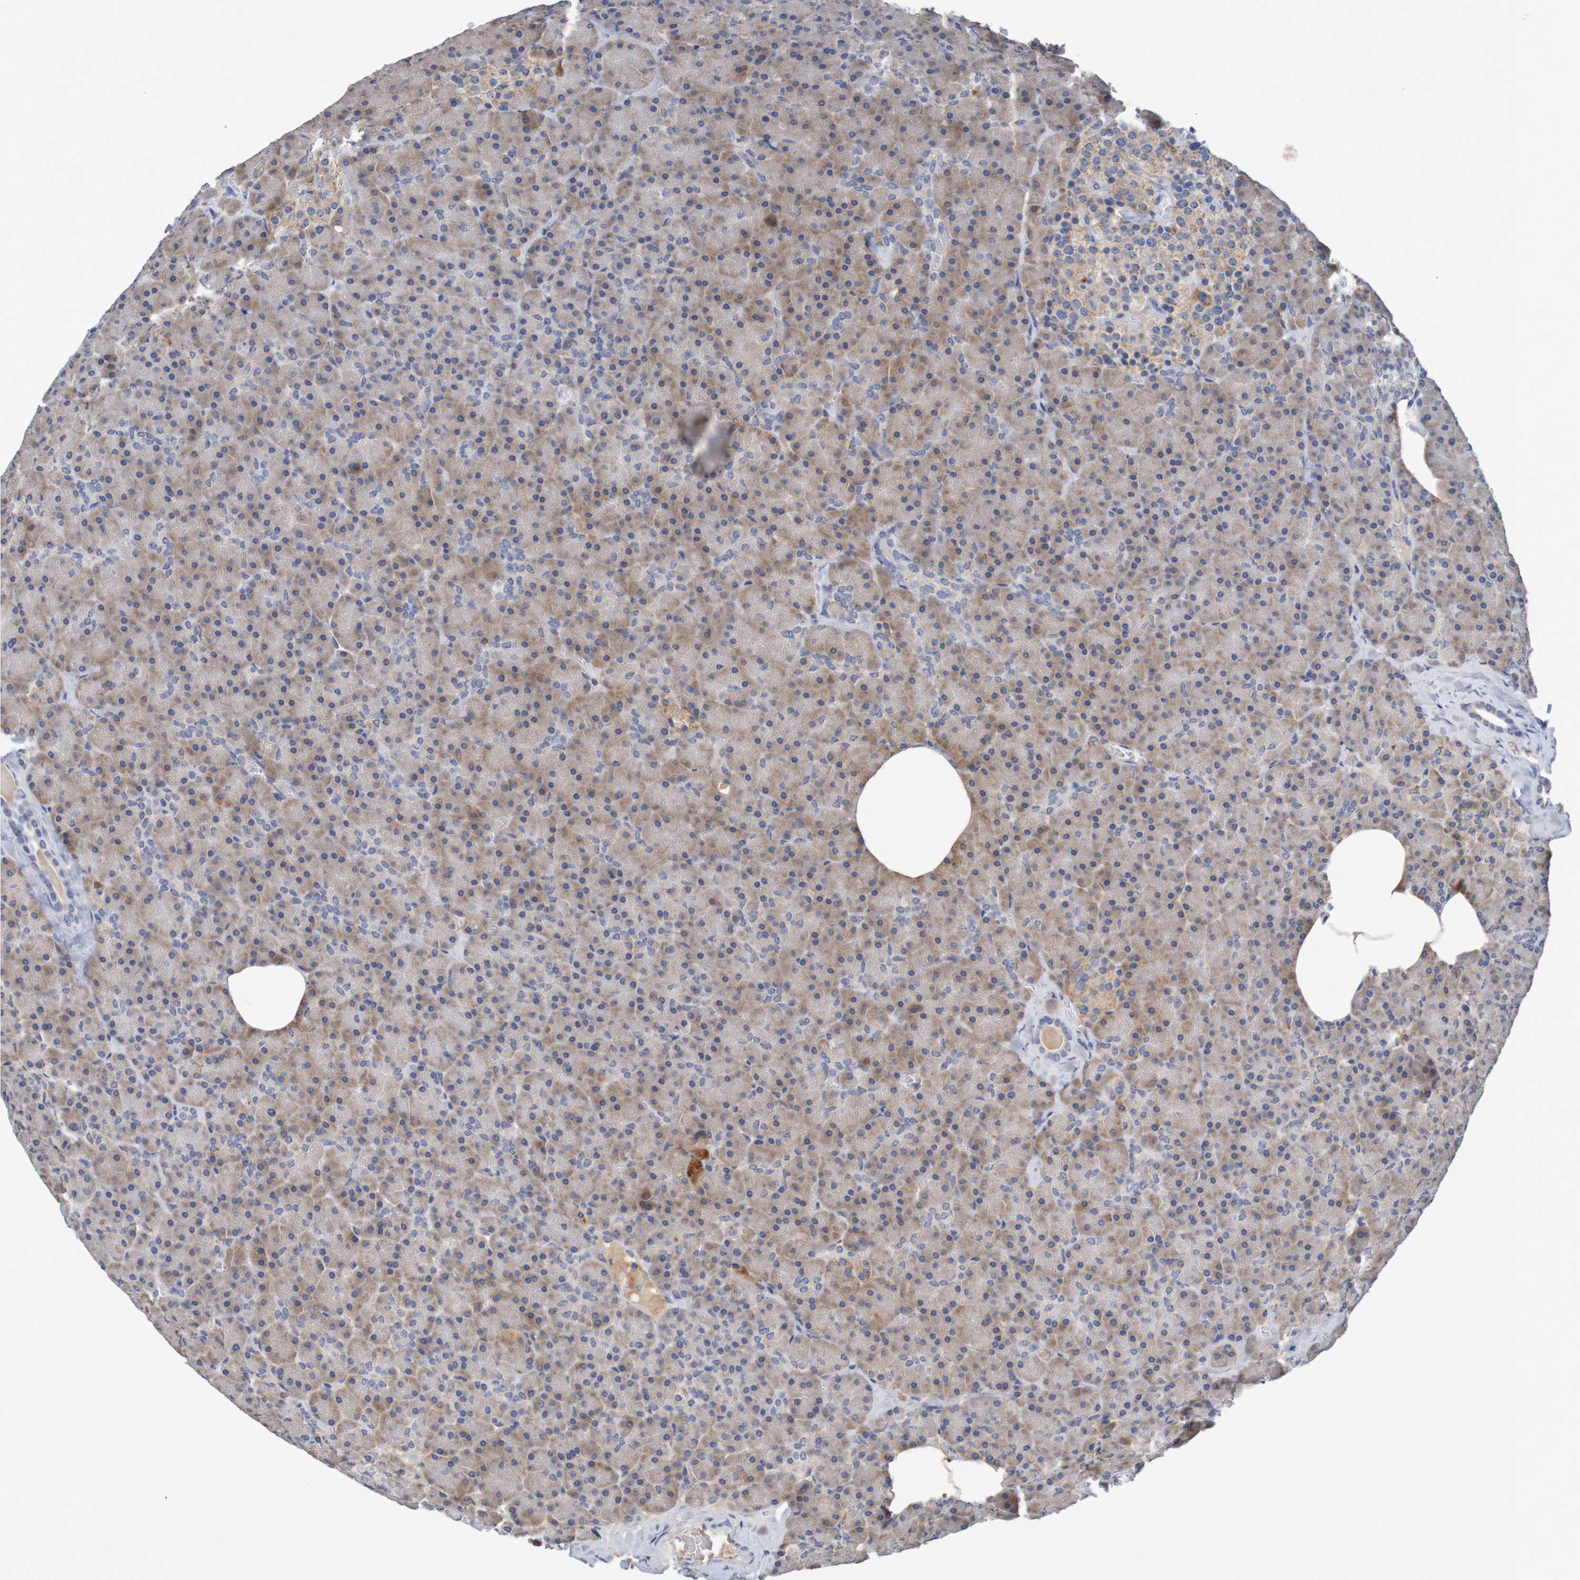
{"staining": {"intensity": "moderate", "quantity": ">75%", "location": "cytoplasmic/membranous"}, "tissue": "pancreas", "cell_type": "Exocrine glandular cells", "image_type": "normal", "snomed": [{"axis": "morphology", "description": "Normal tissue, NOS"}, {"axis": "topography", "description": "Pancreas"}], "caption": "Immunohistochemistry of benign human pancreas reveals medium levels of moderate cytoplasmic/membranous positivity in approximately >75% of exocrine glandular cells.", "gene": "LTA", "patient": {"sex": "female", "age": 35}}